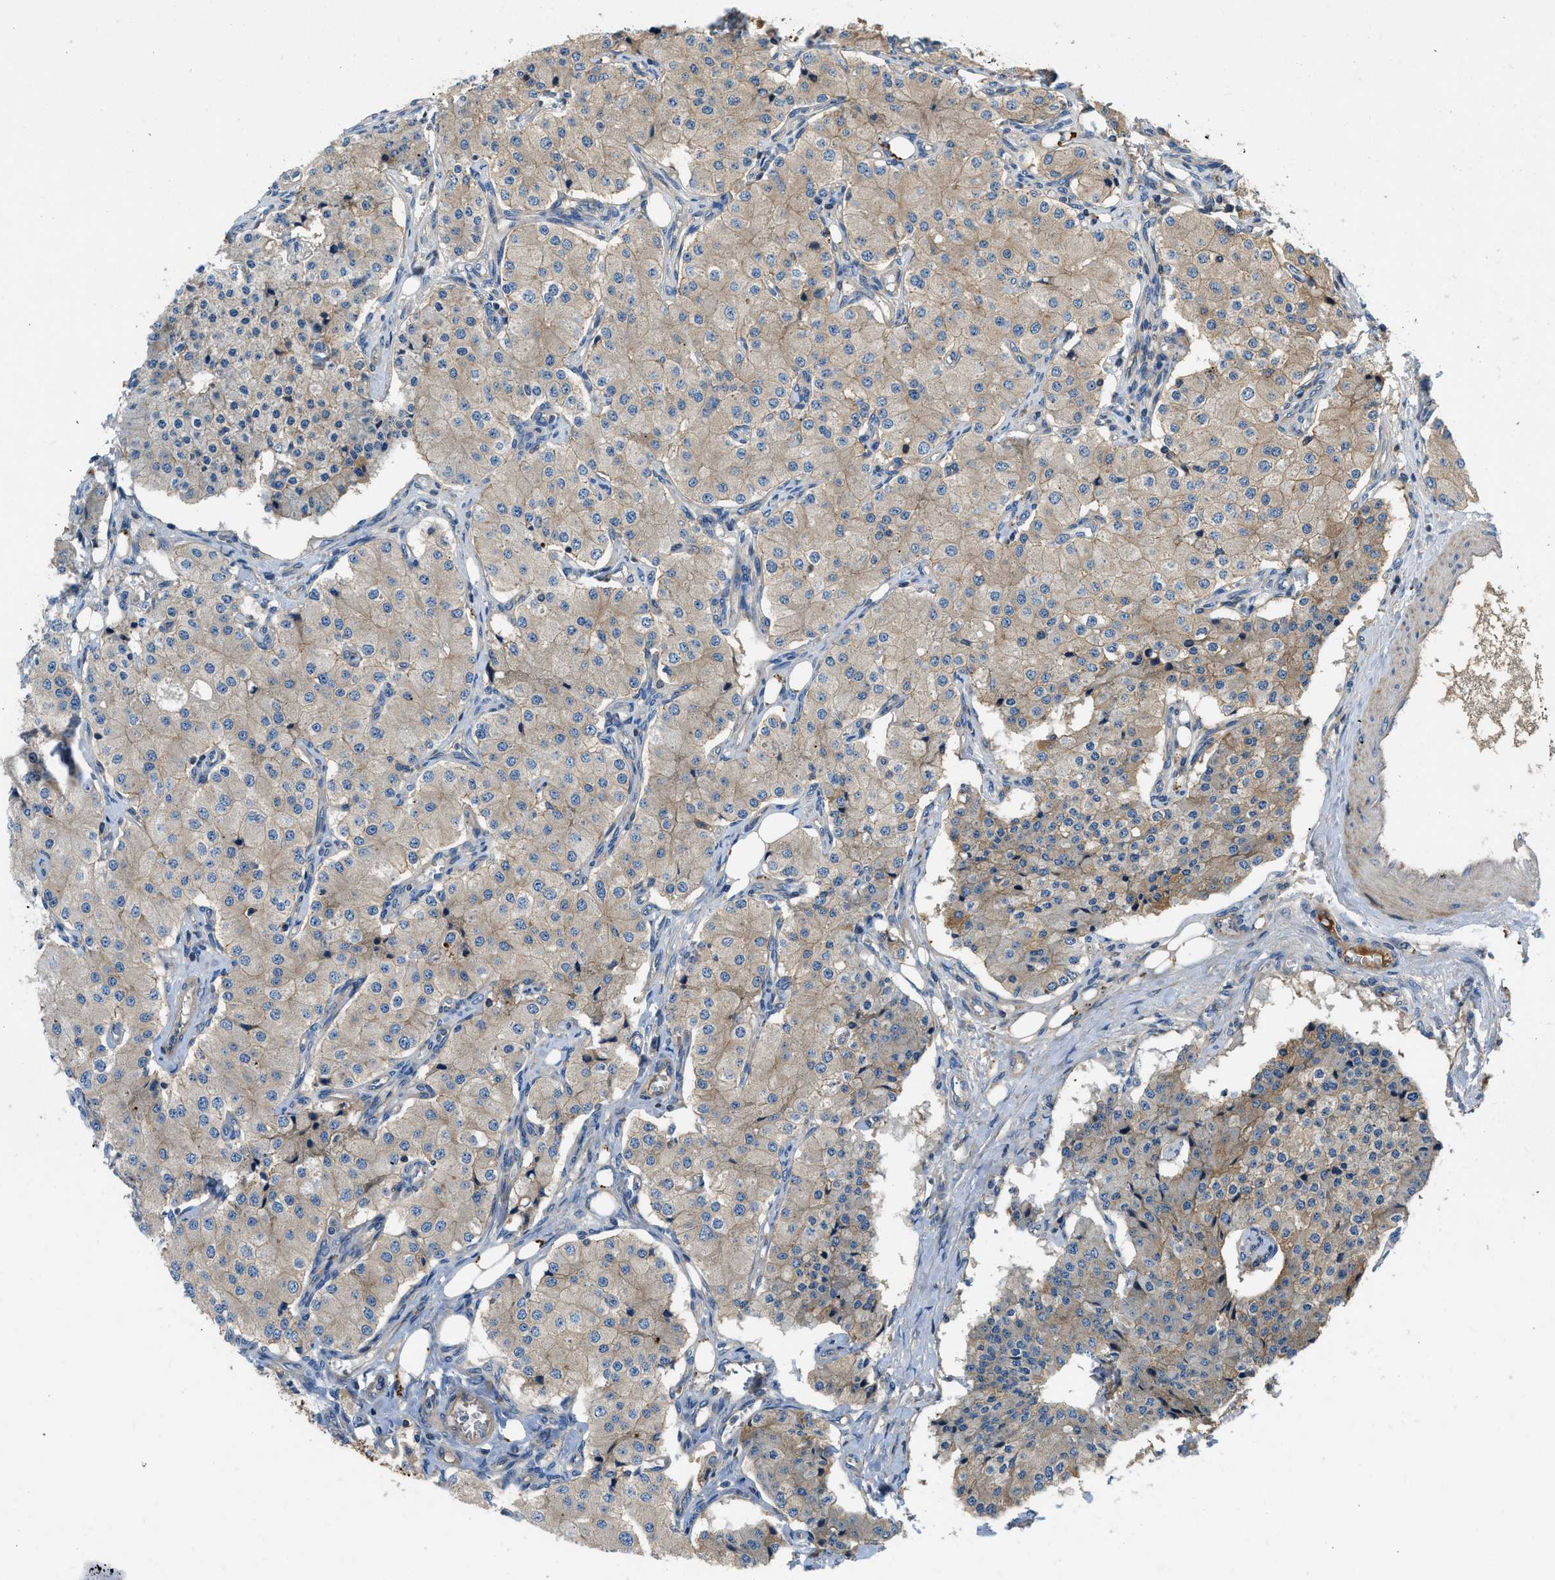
{"staining": {"intensity": "negative", "quantity": "none", "location": "none"}, "tissue": "carcinoid", "cell_type": "Tumor cells", "image_type": "cancer", "snomed": [{"axis": "morphology", "description": "Carcinoid, malignant, NOS"}, {"axis": "topography", "description": "Colon"}], "caption": "Tumor cells show no significant positivity in malignant carcinoid.", "gene": "CNNM3", "patient": {"sex": "female", "age": 52}}